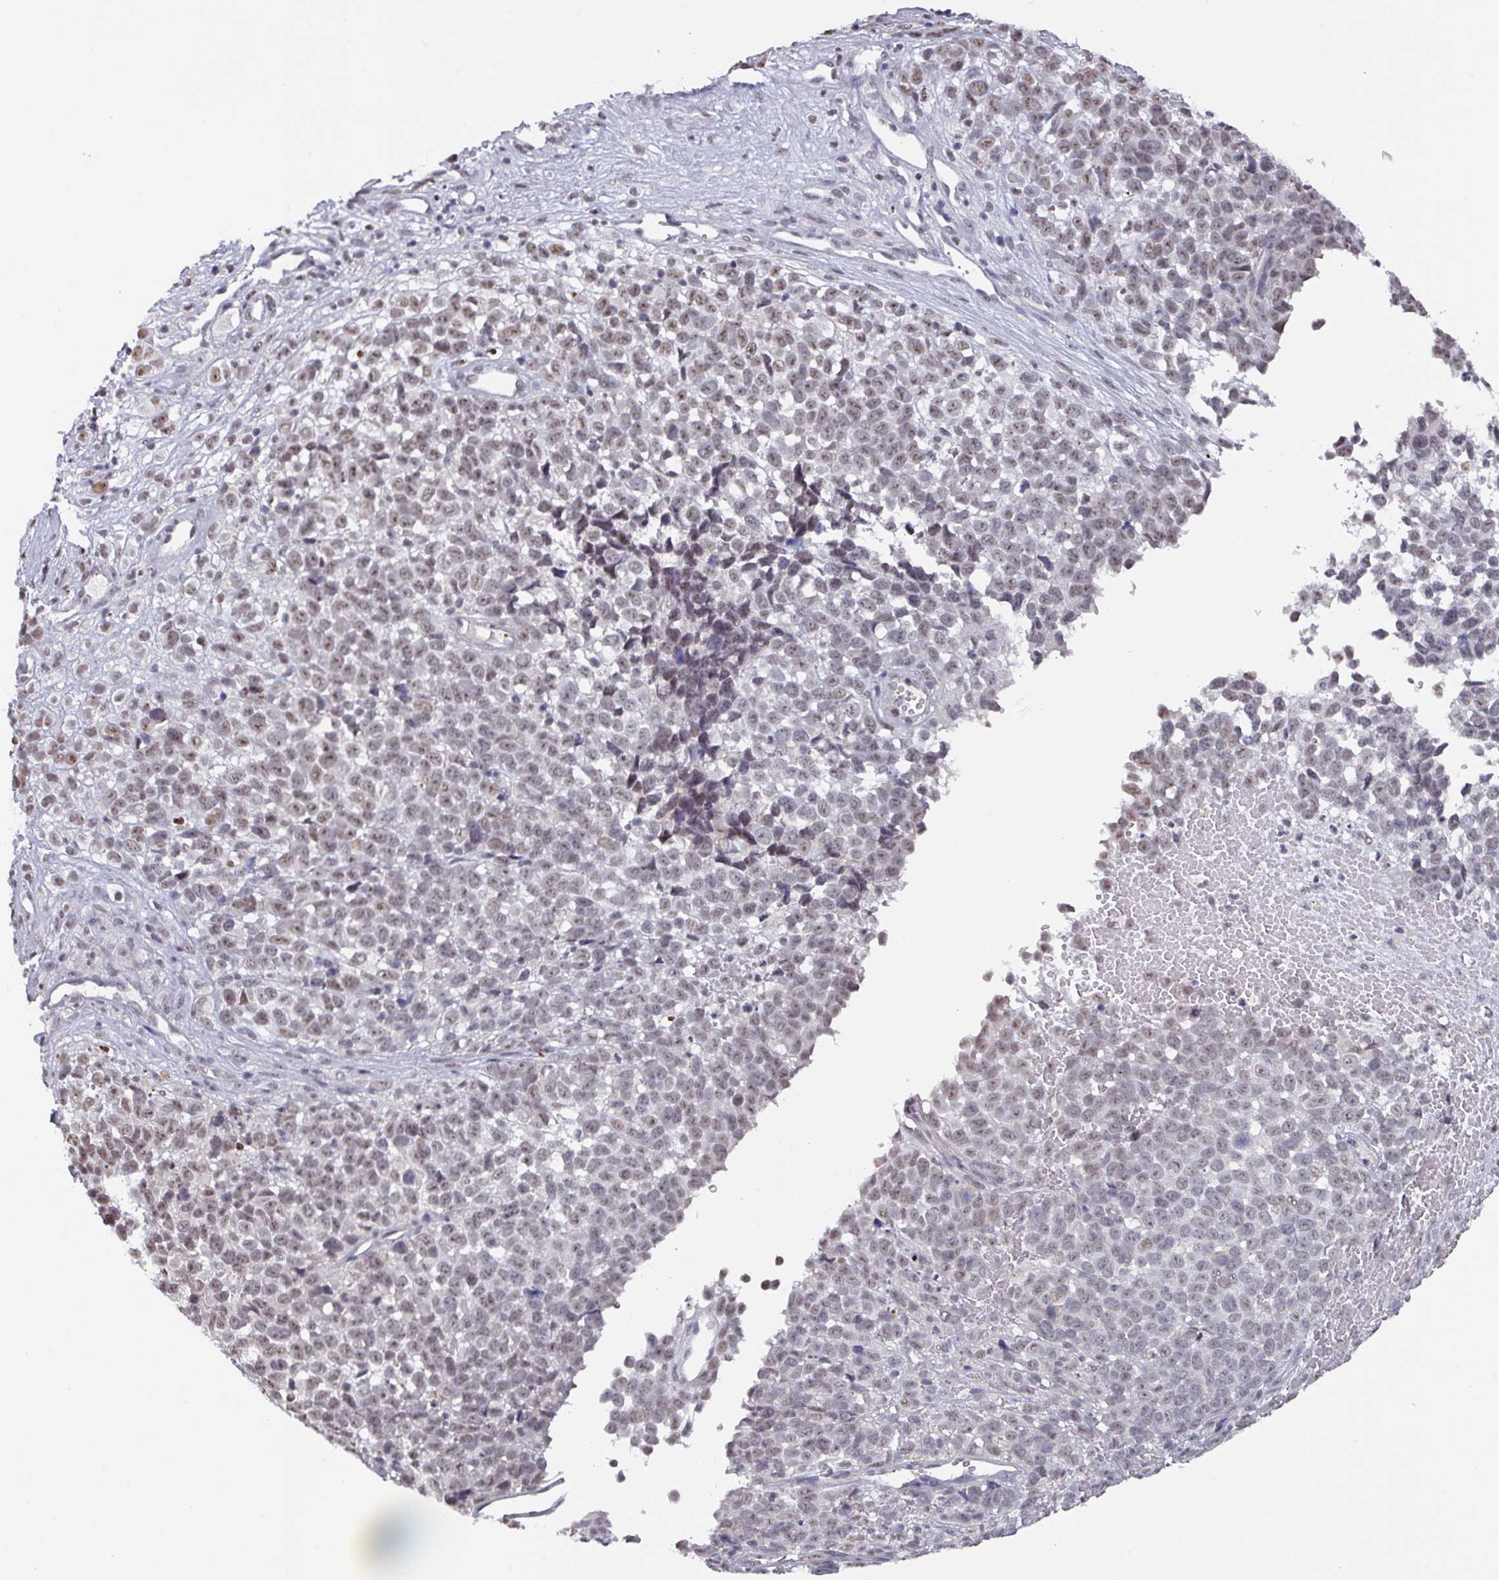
{"staining": {"intensity": "weak", "quantity": ">75%", "location": "nuclear"}, "tissue": "melanoma", "cell_type": "Tumor cells", "image_type": "cancer", "snomed": [{"axis": "morphology", "description": "Malignant melanoma, NOS"}, {"axis": "topography", "description": "Nose, NOS"}], "caption": "This image reveals immunohistochemistry (IHC) staining of melanoma, with low weak nuclear expression in about >75% of tumor cells.", "gene": "ZNF654", "patient": {"sex": "female", "age": 48}}